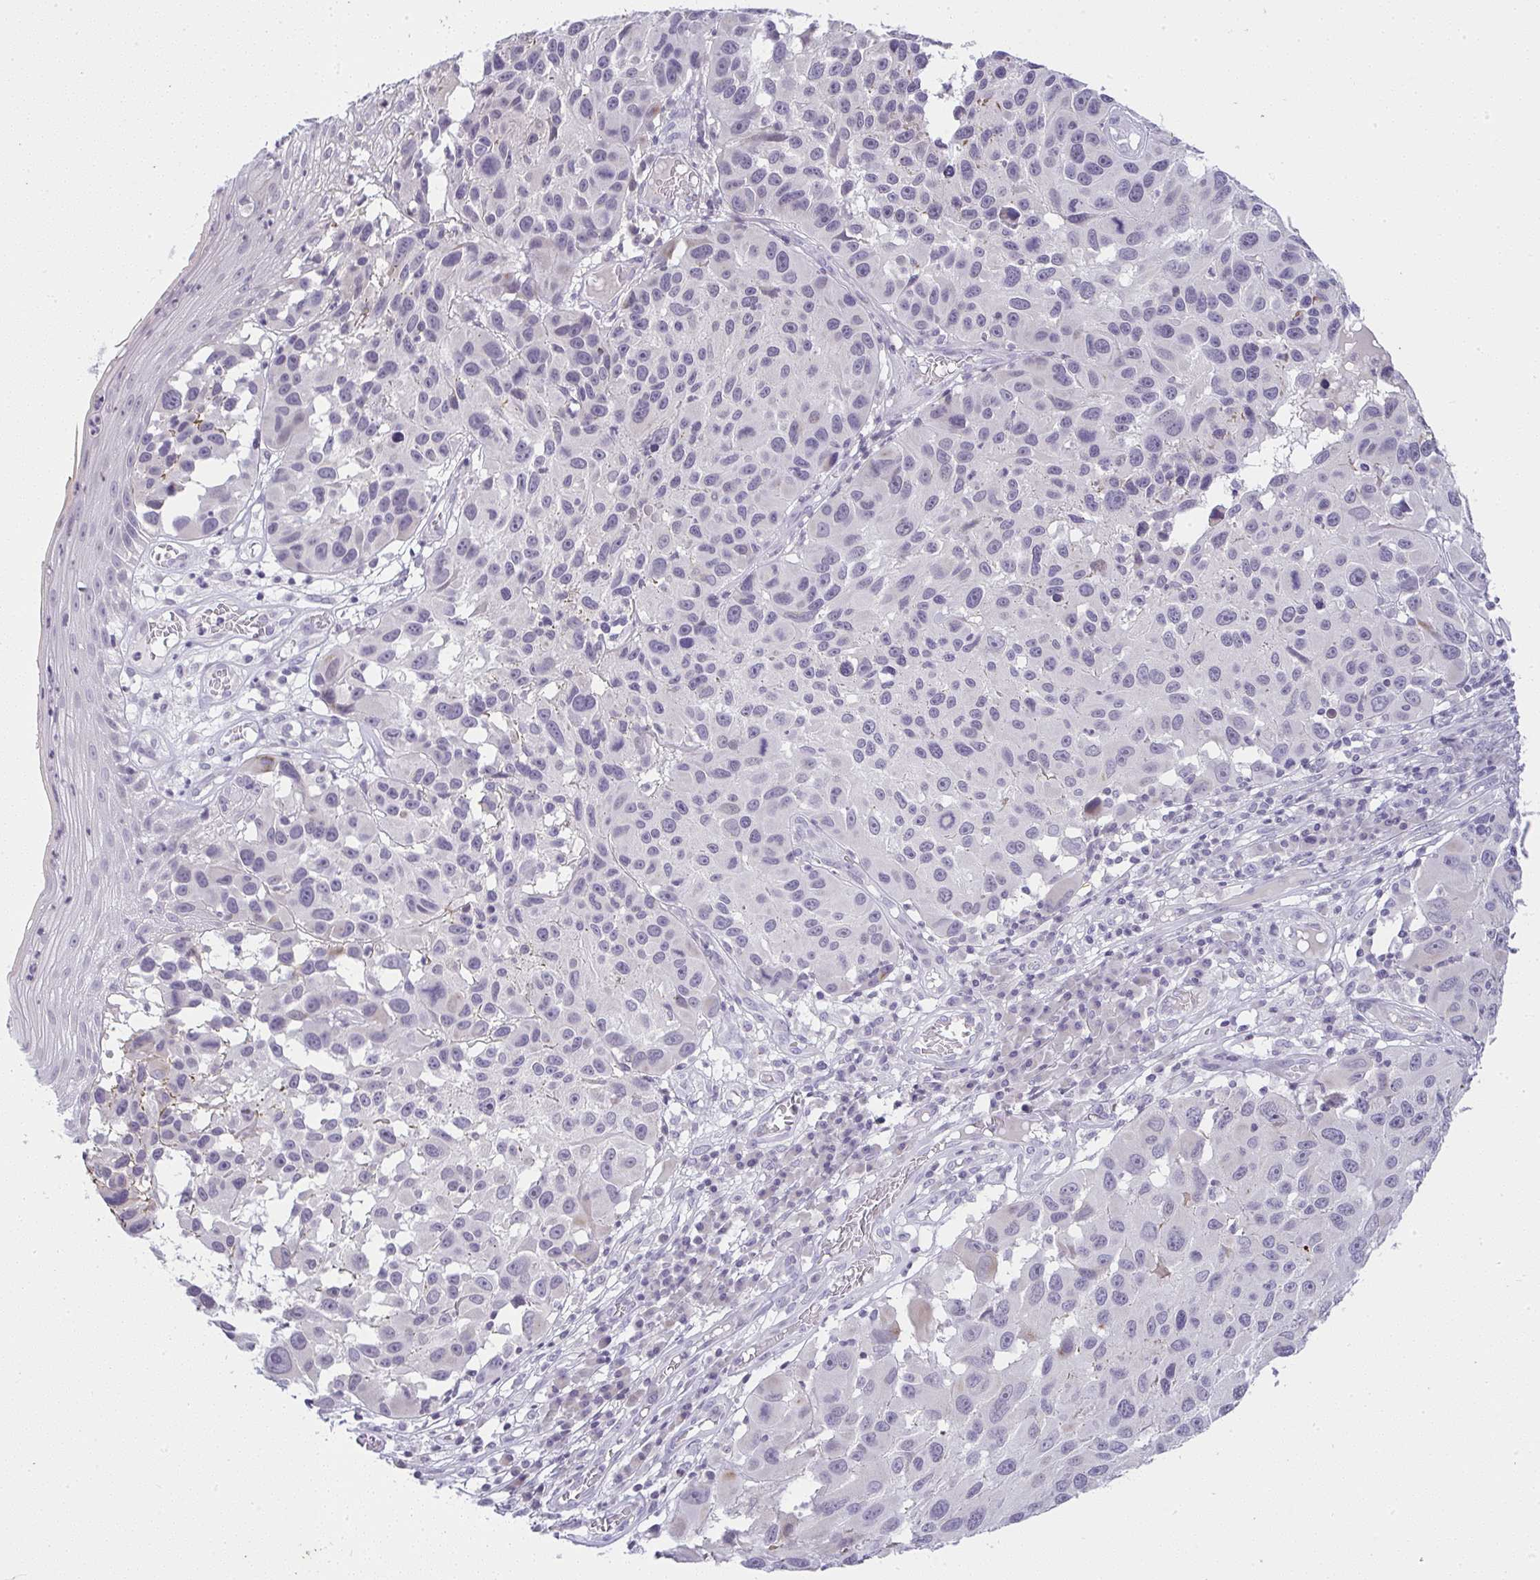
{"staining": {"intensity": "negative", "quantity": "none", "location": "none"}, "tissue": "melanoma", "cell_type": "Tumor cells", "image_type": "cancer", "snomed": [{"axis": "morphology", "description": "Malignant melanoma, NOS"}, {"axis": "topography", "description": "Skin"}], "caption": "Immunohistochemical staining of human melanoma reveals no significant staining in tumor cells. (DAB (3,3'-diaminobenzidine) IHC visualized using brightfield microscopy, high magnification).", "gene": "CACNA1S", "patient": {"sex": "male", "age": 53}}